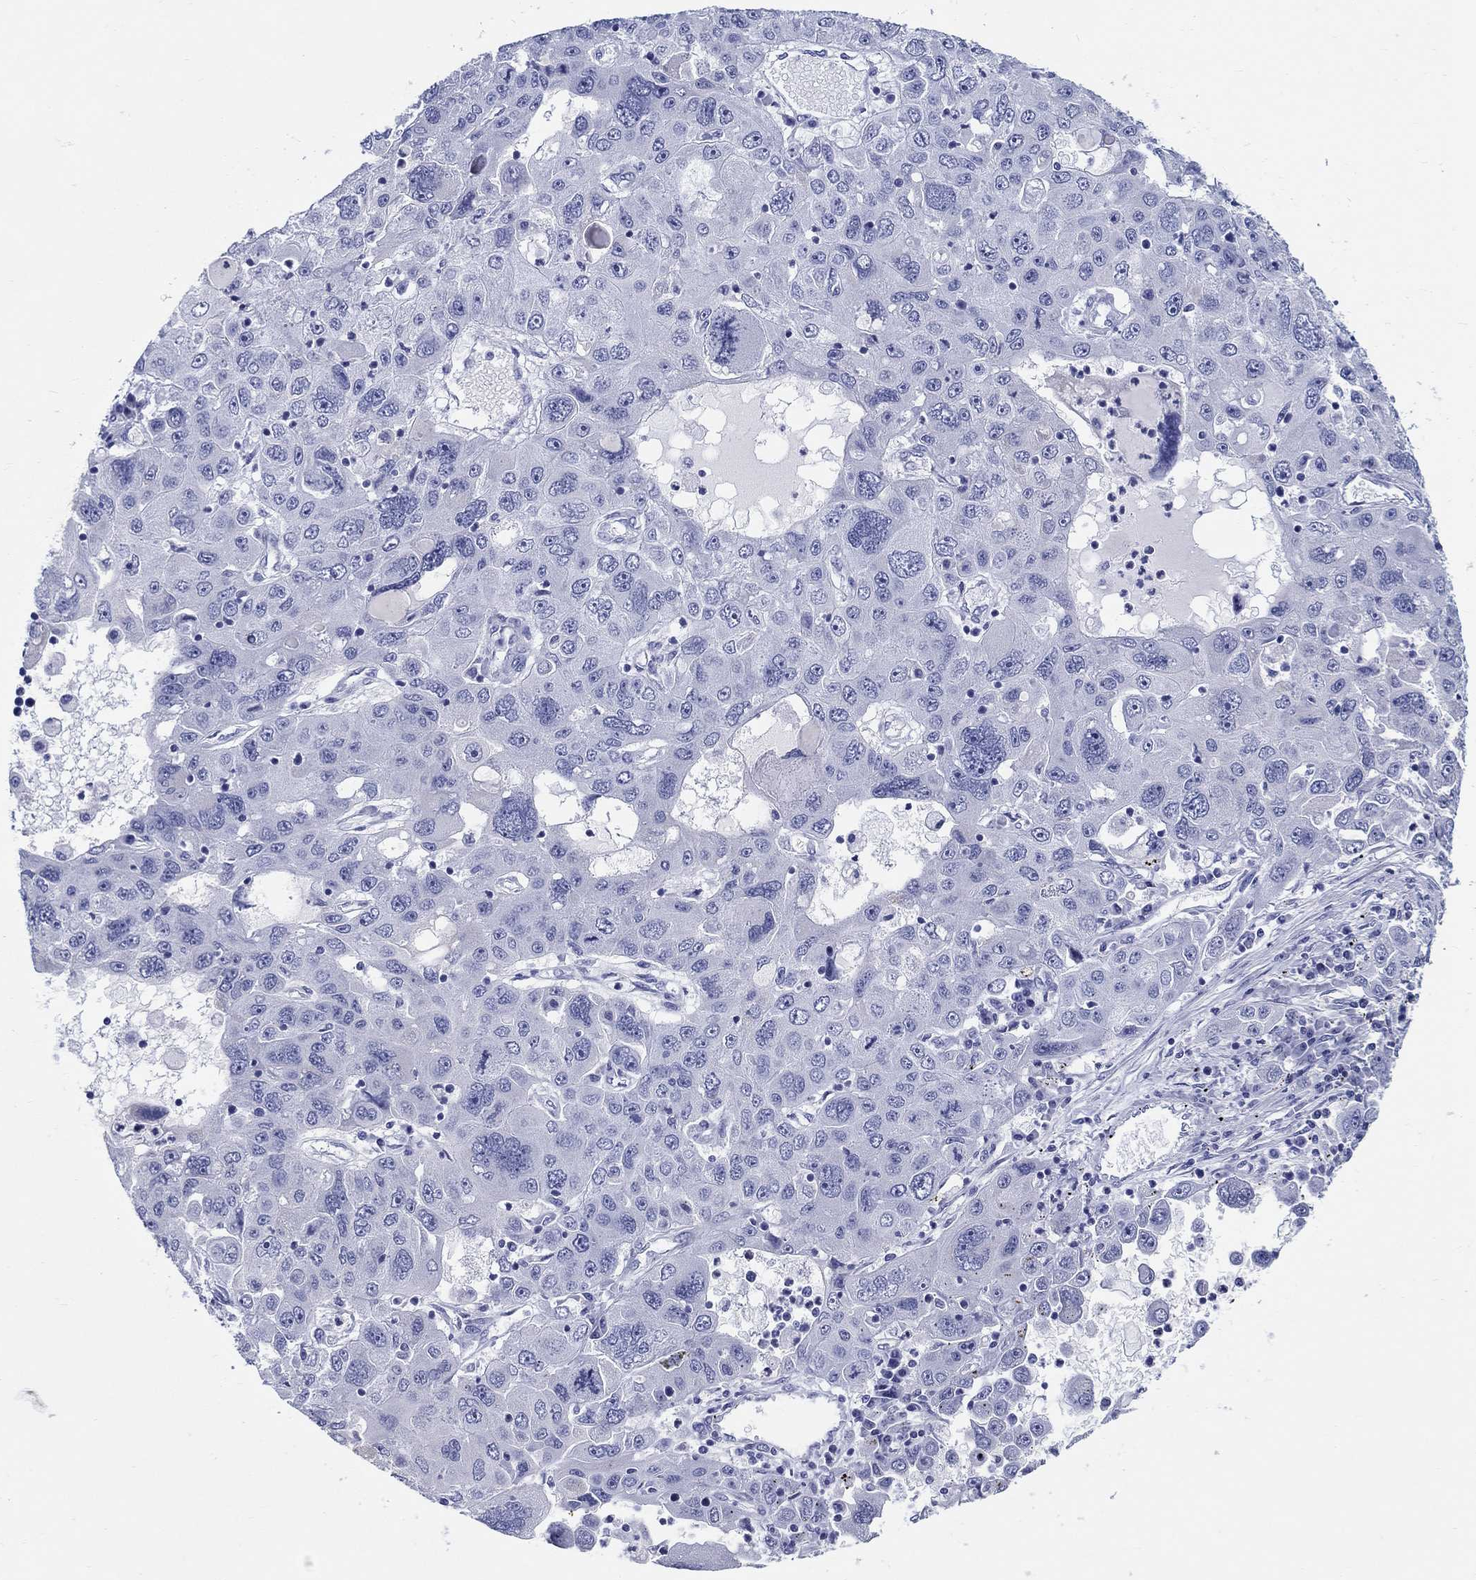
{"staining": {"intensity": "negative", "quantity": "none", "location": "none"}, "tissue": "stomach cancer", "cell_type": "Tumor cells", "image_type": "cancer", "snomed": [{"axis": "morphology", "description": "Adenocarcinoma, NOS"}, {"axis": "topography", "description": "Stomach"}], "caption": "The photomicrograph shows no significant expression in tumor cells of stomach cancer. (Stains: DAB (3,3'-diaminobenzidine) immunohistochemistry with hematoxylin counter stain, Microscopy: brightfield microscopy at high magnification).", "gene": "CRYGS", "patient": {"sex": "male", "age": 56}}